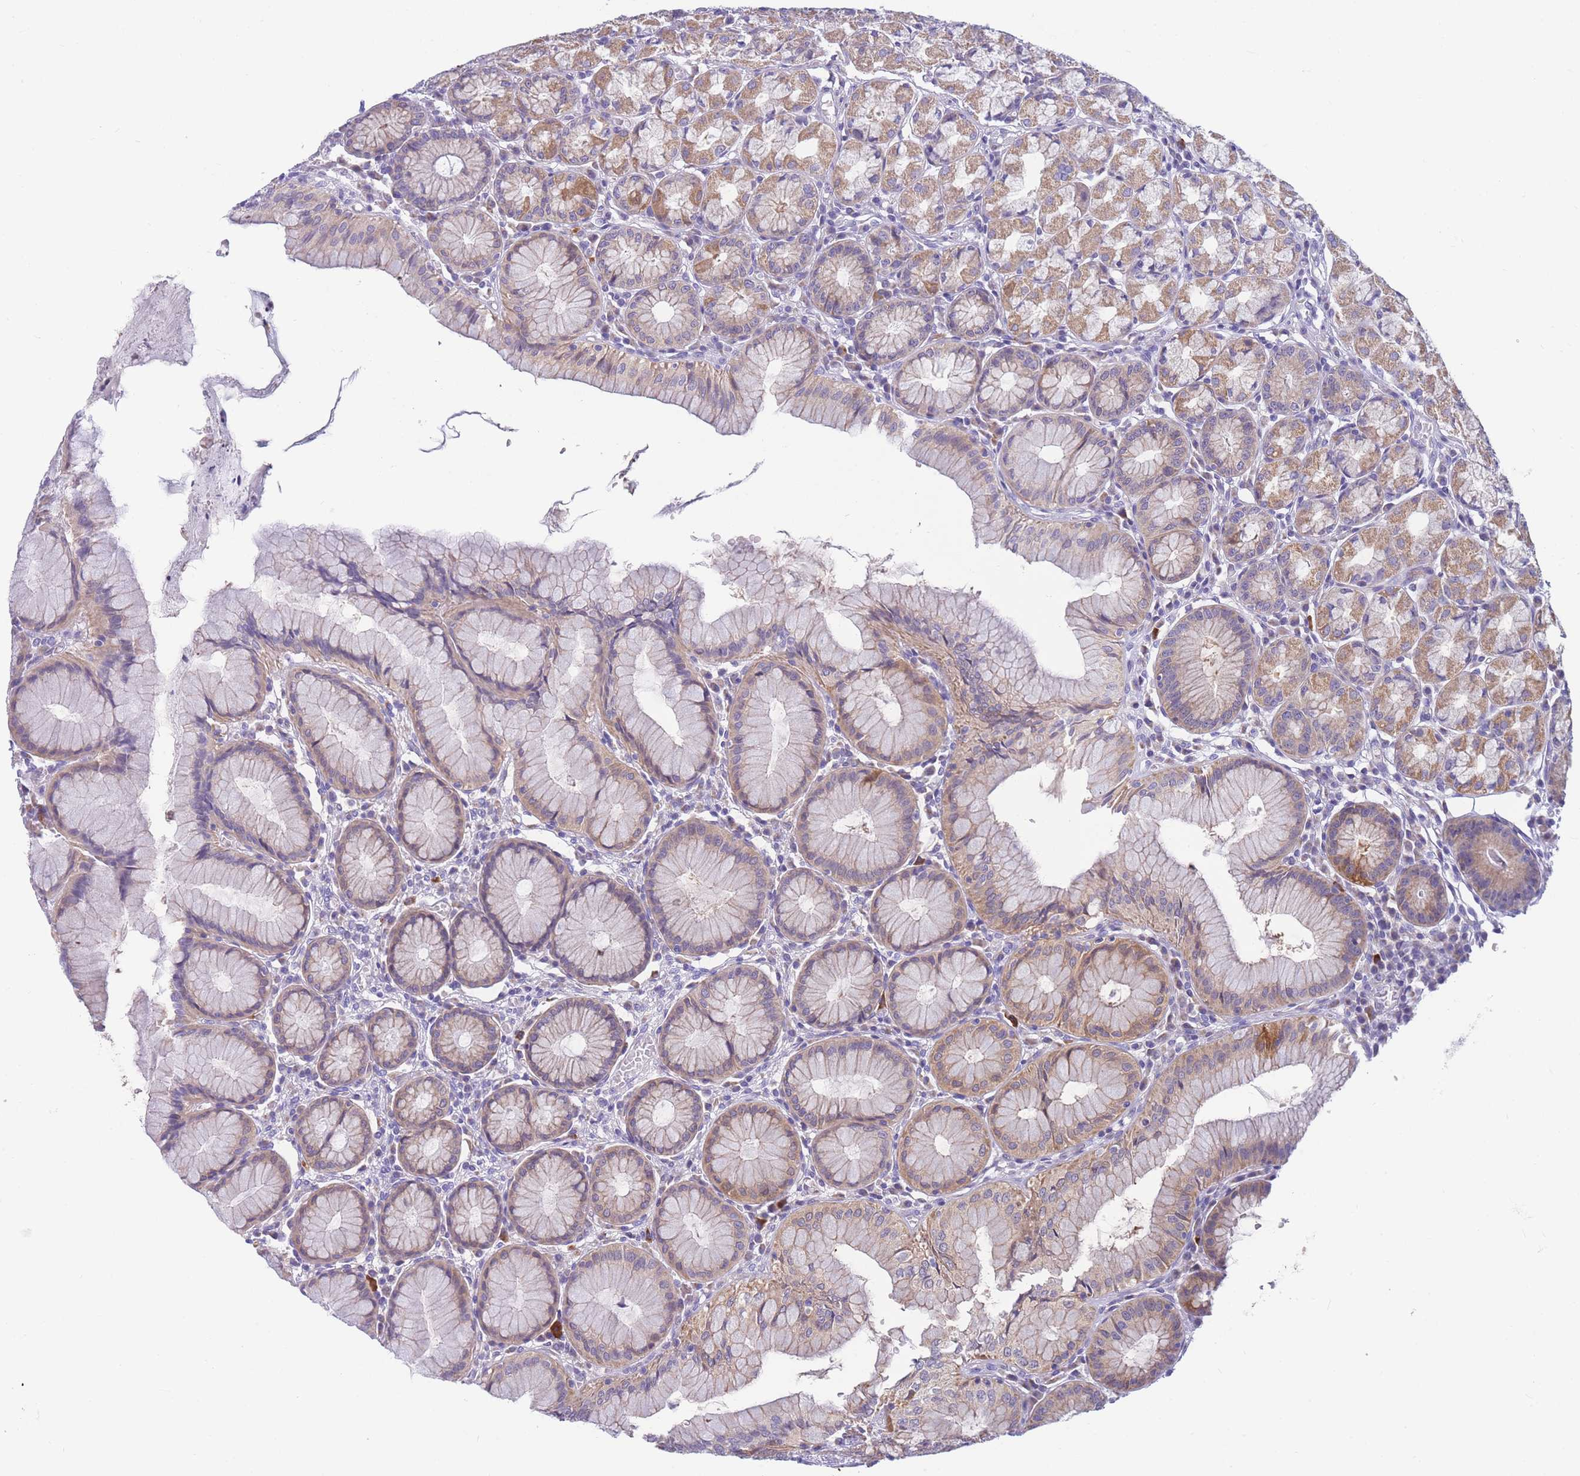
{"staining": {"intensity": "moderate", "quantity": ">75%", "location": "cytoplasmic/membranous"}, "tissue": "stomach", "cell_type": "Glandular cells", "image_type": "normal", "snomed": [{"axis": "morphology", "description": "Normal tissue, NOS"}, {"axis": "topography", "description": "Stomach"}], "caption": "A medium amount of moderate cytoplasmic/membranous positivity is present in approximately >75% of glandular cells in unremarkable stomach.", "gene": "DHRS11", "patient": {"sex": "male", "age": 55}}